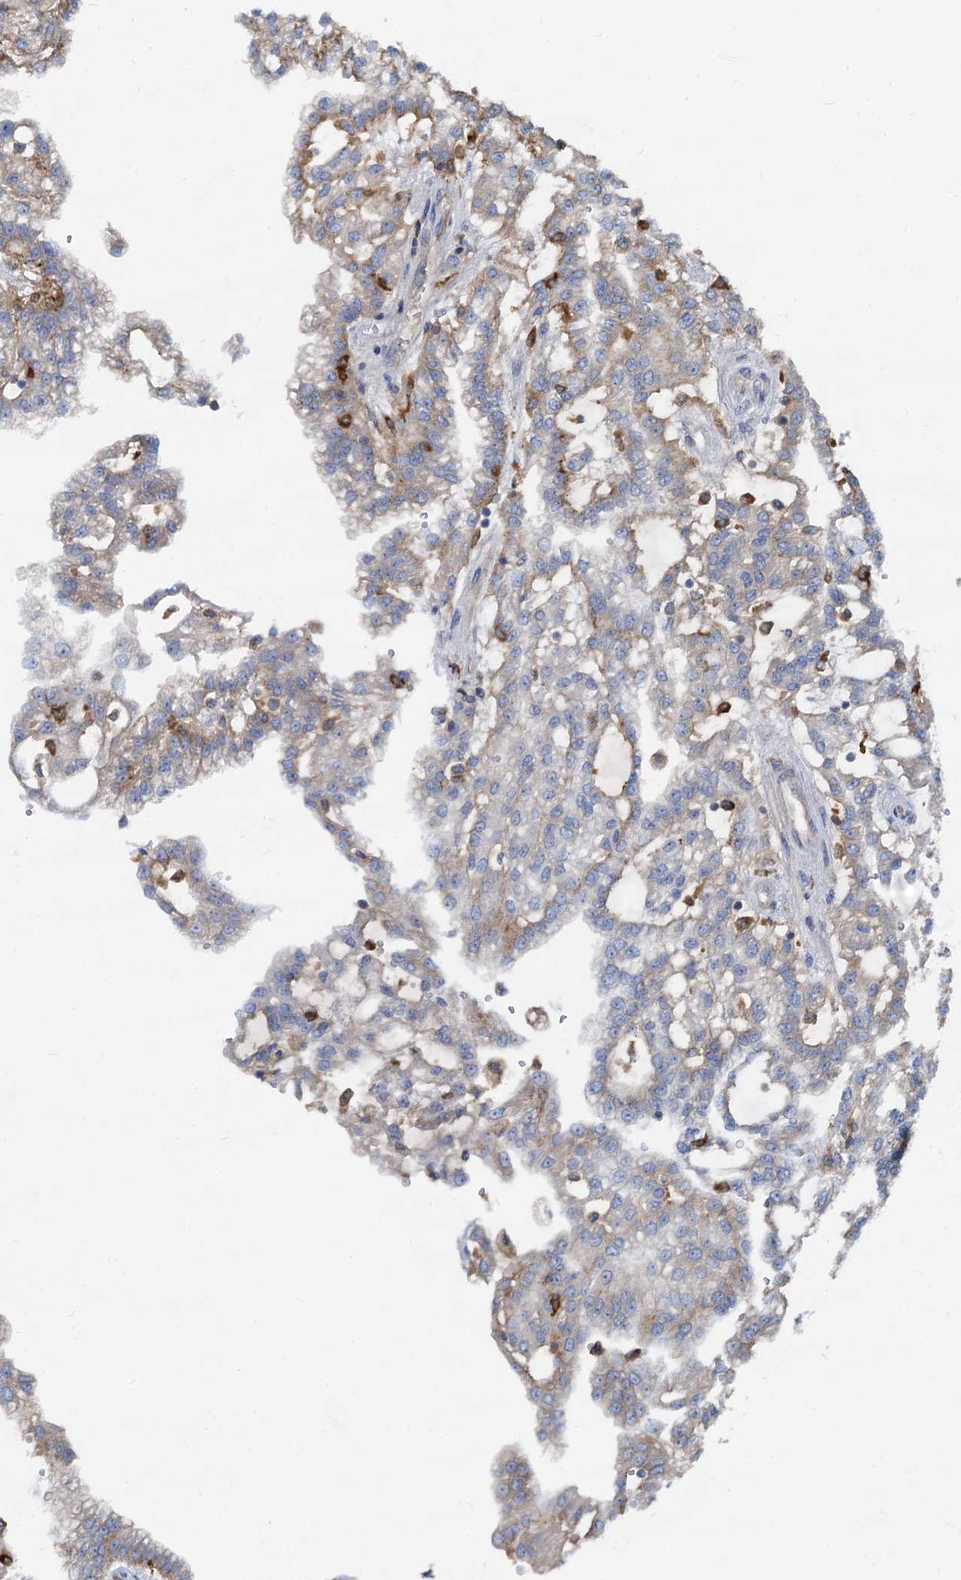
{"staining": {"intensity": "weak", "quantity": "<25%", "location": "cytoplasmic/membranous"}, "tissue": "renal cancer", "cell_type": "Tumor cells", "image_type": "cancer", "snomed": [{"axis": "morphology", "description": "Adenocarcinoma, NOS"}, {"axis": "topography", "description": "Kidney"}], "caption": "A high-resolution histopathology image shows immunohistochemistry staining of adenocarcinoma (renal), which reveals no significant expression in tumor cells.", "gene": "LNX2", "patient": {"sex": "male", "age": 63}}